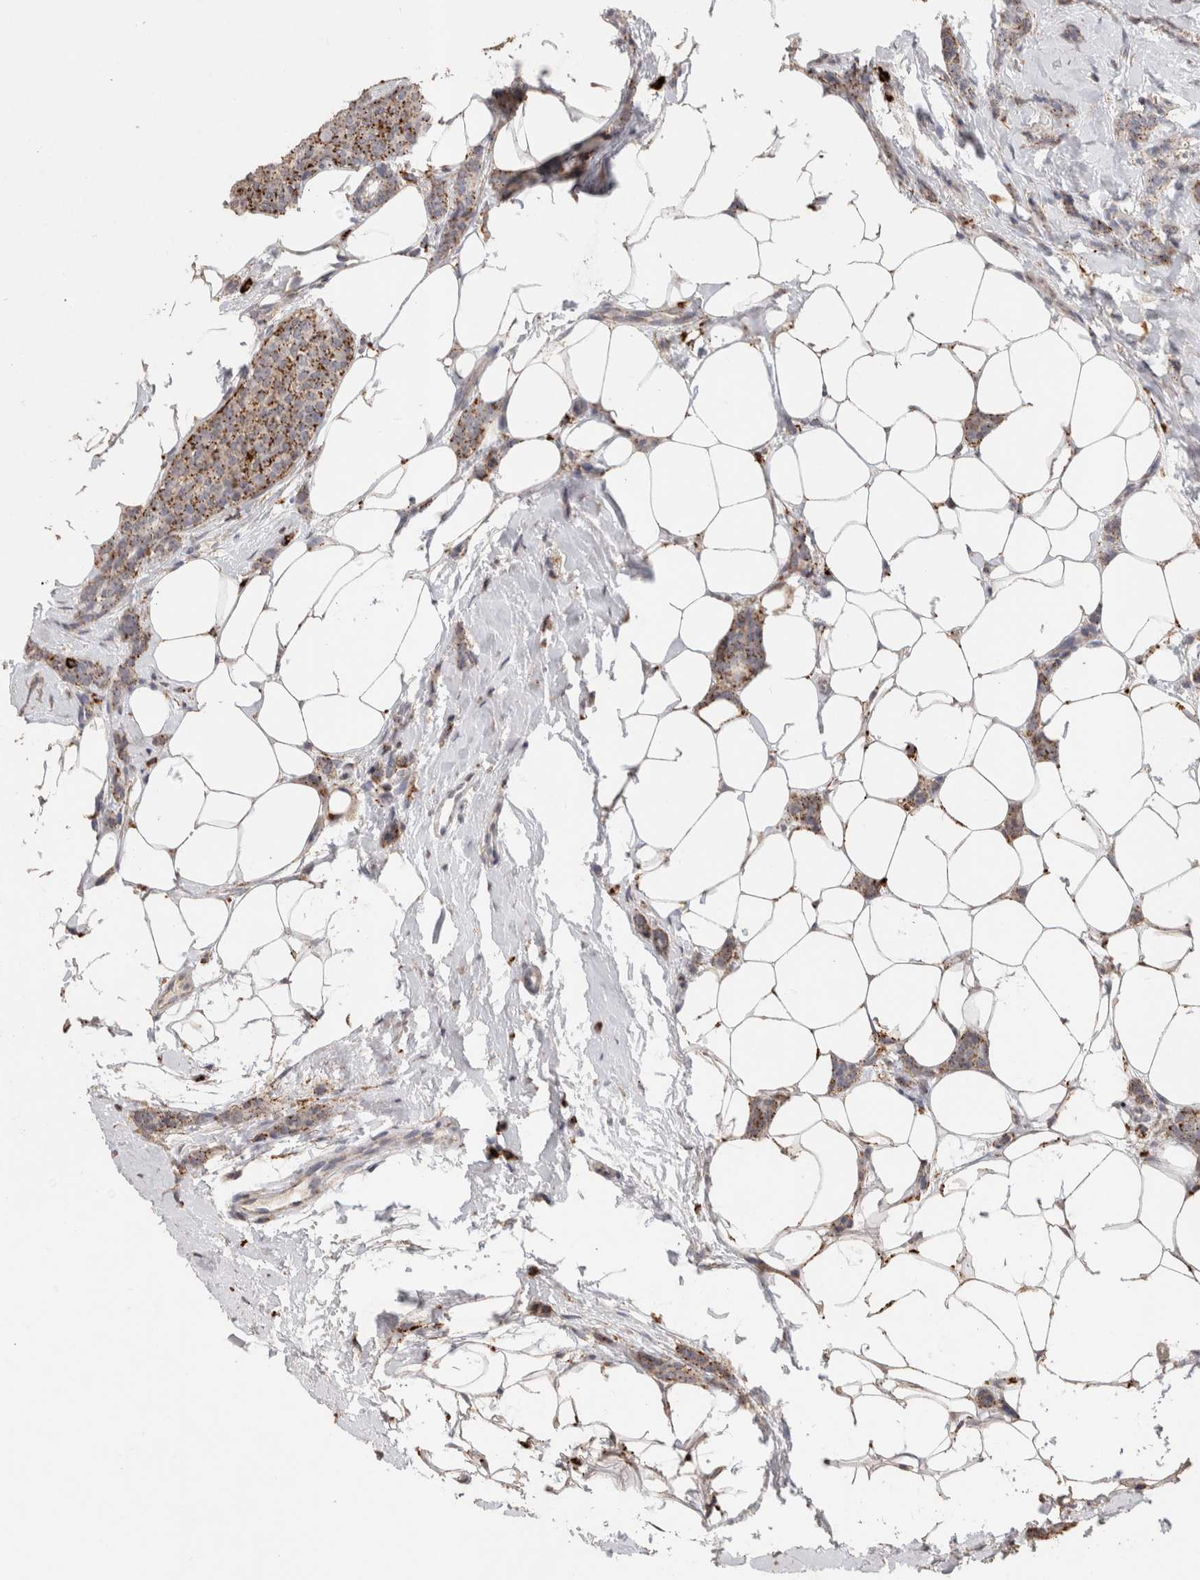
{"staining": {"intensity": "strong", "quantity": ">75%", "location": "cytoplasmic/membranous"}, "tissue": "breast cancer", "cell_type": "Tumor cells", "image_type": "cancer", "snomed": [{"axis": "morphology", "description": "Lobular carcinoma"}, {"axis": "topography", "description": "Skin"}, {"axis": "topography", "description": "Breast"}], "caption": "Protein staining of breast cancer (lobular carcinoma) tissue demonstrates strong cytoplasmic/membranous positivity in approximately >75% of tumor cells.", "gene": "ARSA", "patient": {"sex": "female", "age": 46}}